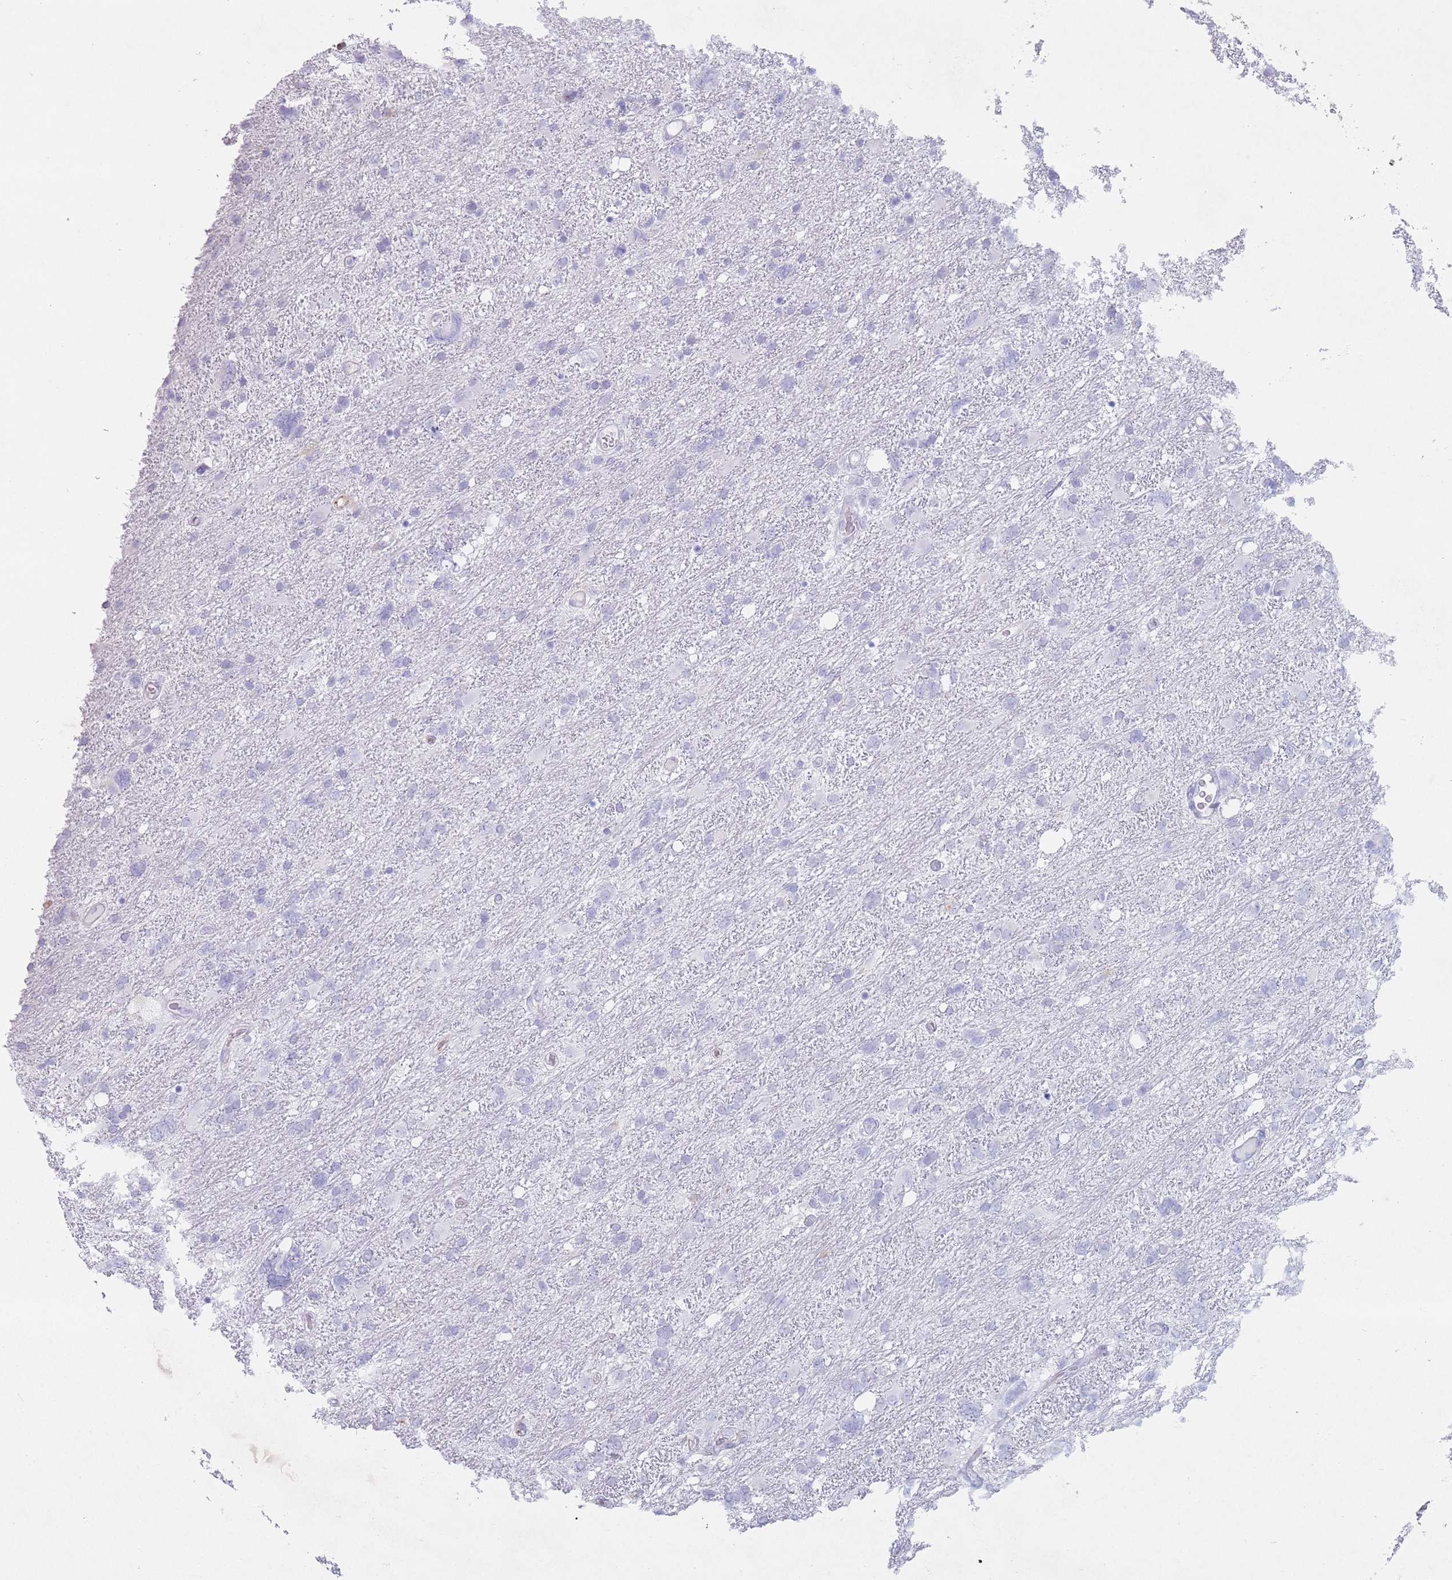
{"staining": {"intensity": "negative", "quantity": "none", "location": "none"}, "tissue": "glioma", "cell_type": "Tumor cells", "image_type": "cancer", "snomed": [{"axis": "morphology", "description": "Glioma, malignant, High grade"}, {"axis": "topography", "description": "Brain"}], "caption": "IHC histopathology image of human malignant glioma (high-grade) stained for a protein (brown), which displays no positivity in tumor cells.", "gene": "ST3GAL5", "patient": {"sex": "male", "age": 61}}